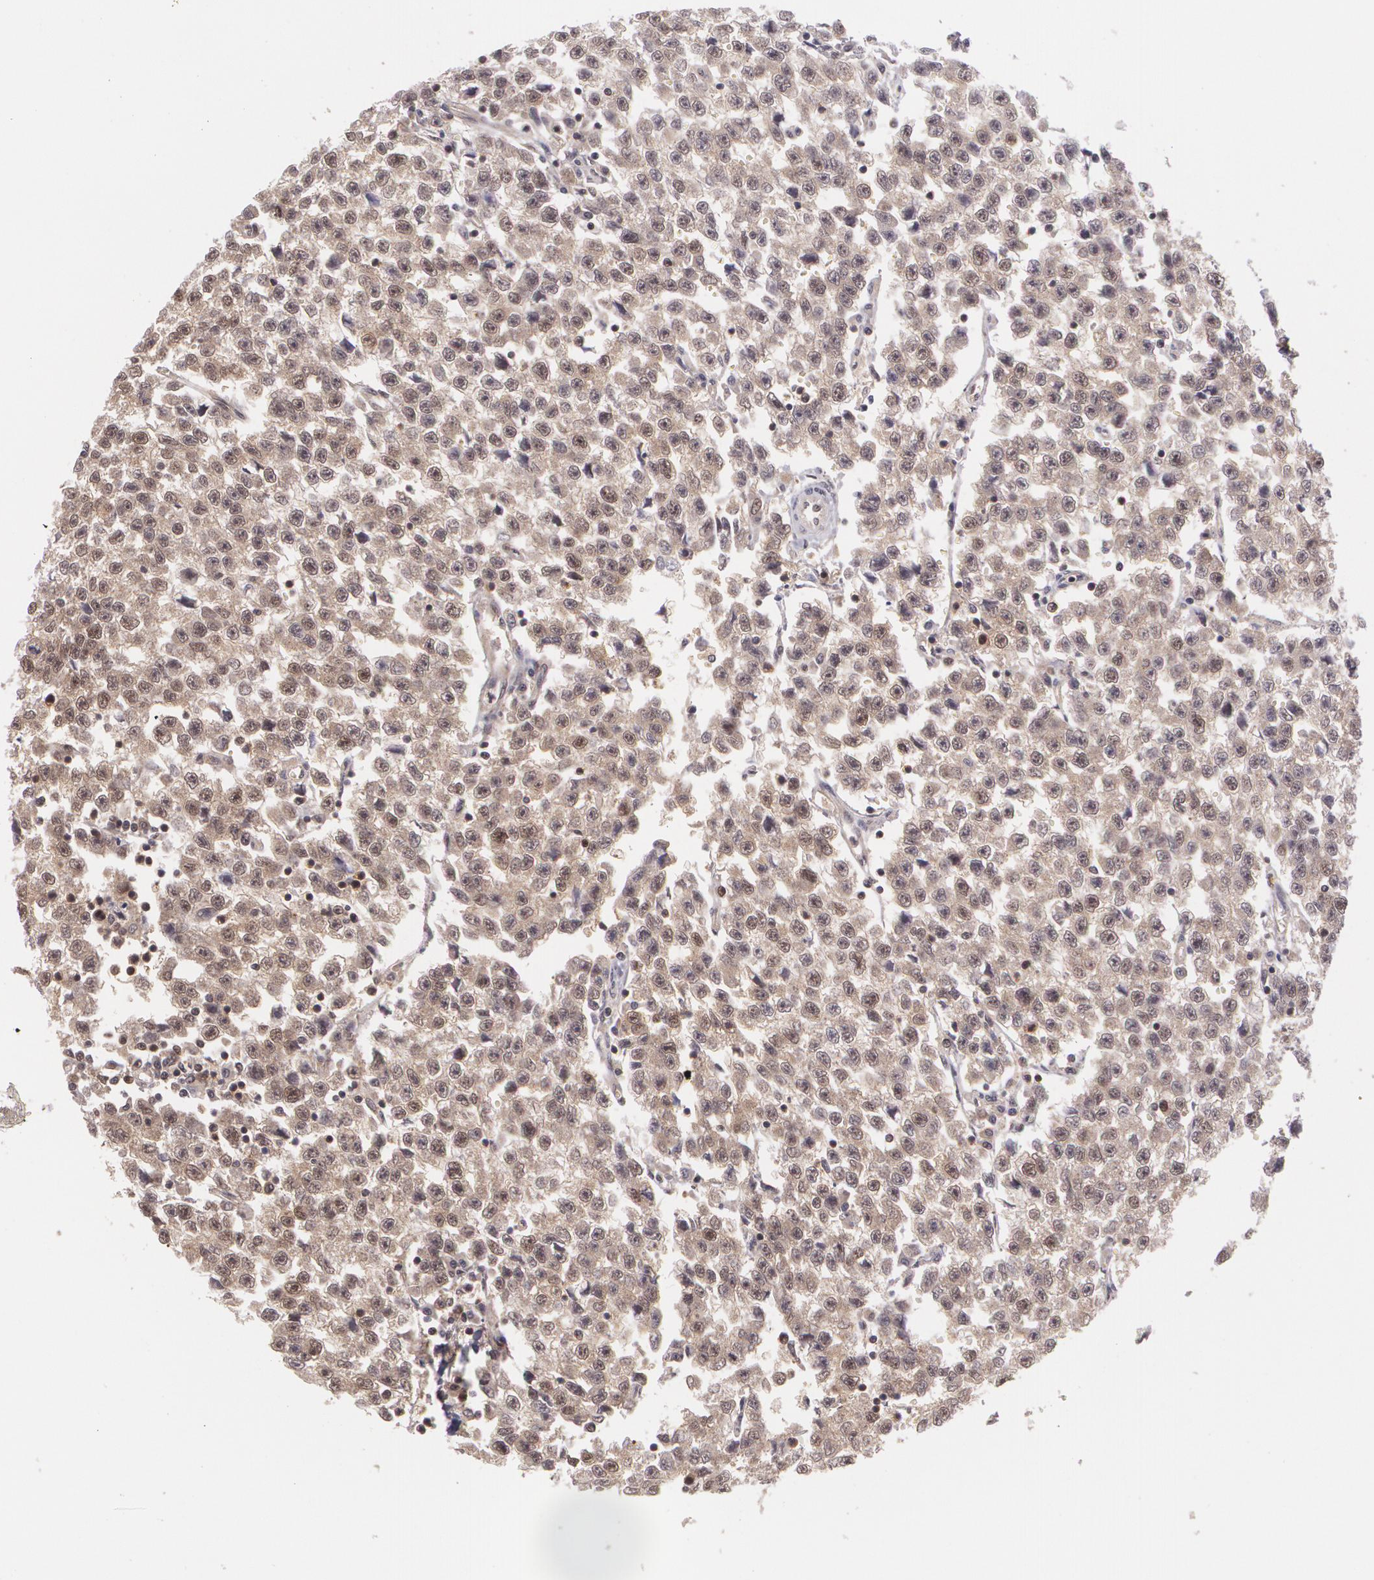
{"staining": {"intensity": "moderate", "quantity": "25%-75%", "location": "cytoplasmic/membranous,nuclear"}, "tissue": "testis cancer", "cell_type": "Tumor cells", "image_type": "cancer", "snomed": [{"axis": "morphology", "description": "Seminoma, NOS"}, {"axis": "topography", "description": "Testis"}], "caption": "Immunohistochemical staining of human testis cancer (seminoma) exhibits moderate cytoplasmic/membranous and nuclear protein positivity in about 25%-75% of tumor cells.", "gene": "CUL2", "patient": {"sex": "male", "age": 35}}